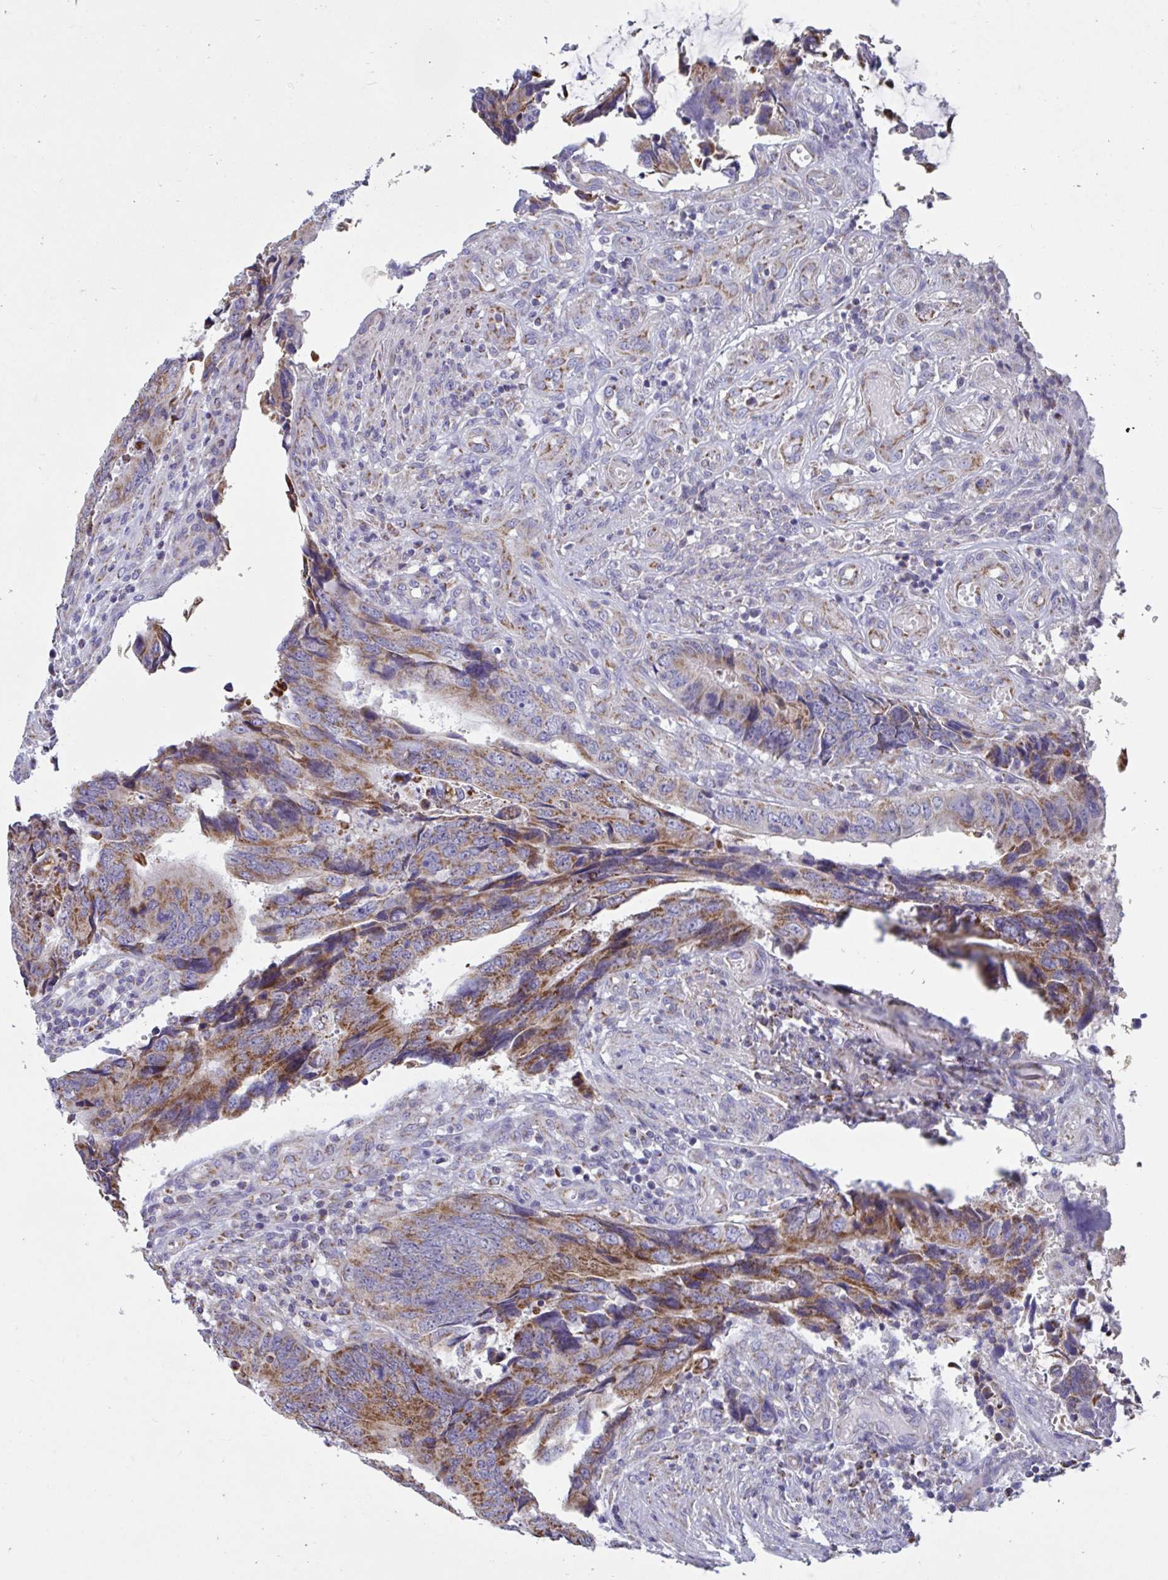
{"staining": {"intensity": "moderate", "quantity": ">75%", "location": "cytoplasmic/membranous"}, "tissue": "colorectal cancer", "cell_type": "Tumor cells", "image_type": "cancer", "snomed": [{"axis": "morphology", "description": "Adenocarcinoma, NOS"}, {"axis": "topography", "description": "Colon"}], "caption": "About >75% of tumor cells in human colorectal cancer (adenocarcinoma) demonstrate moderate cytoplasmic/membranous protein staining as visualized by brown immunohistochemical staining.", "gene": "BCAT2", "patient": {"sex": "male", "age": 87}}